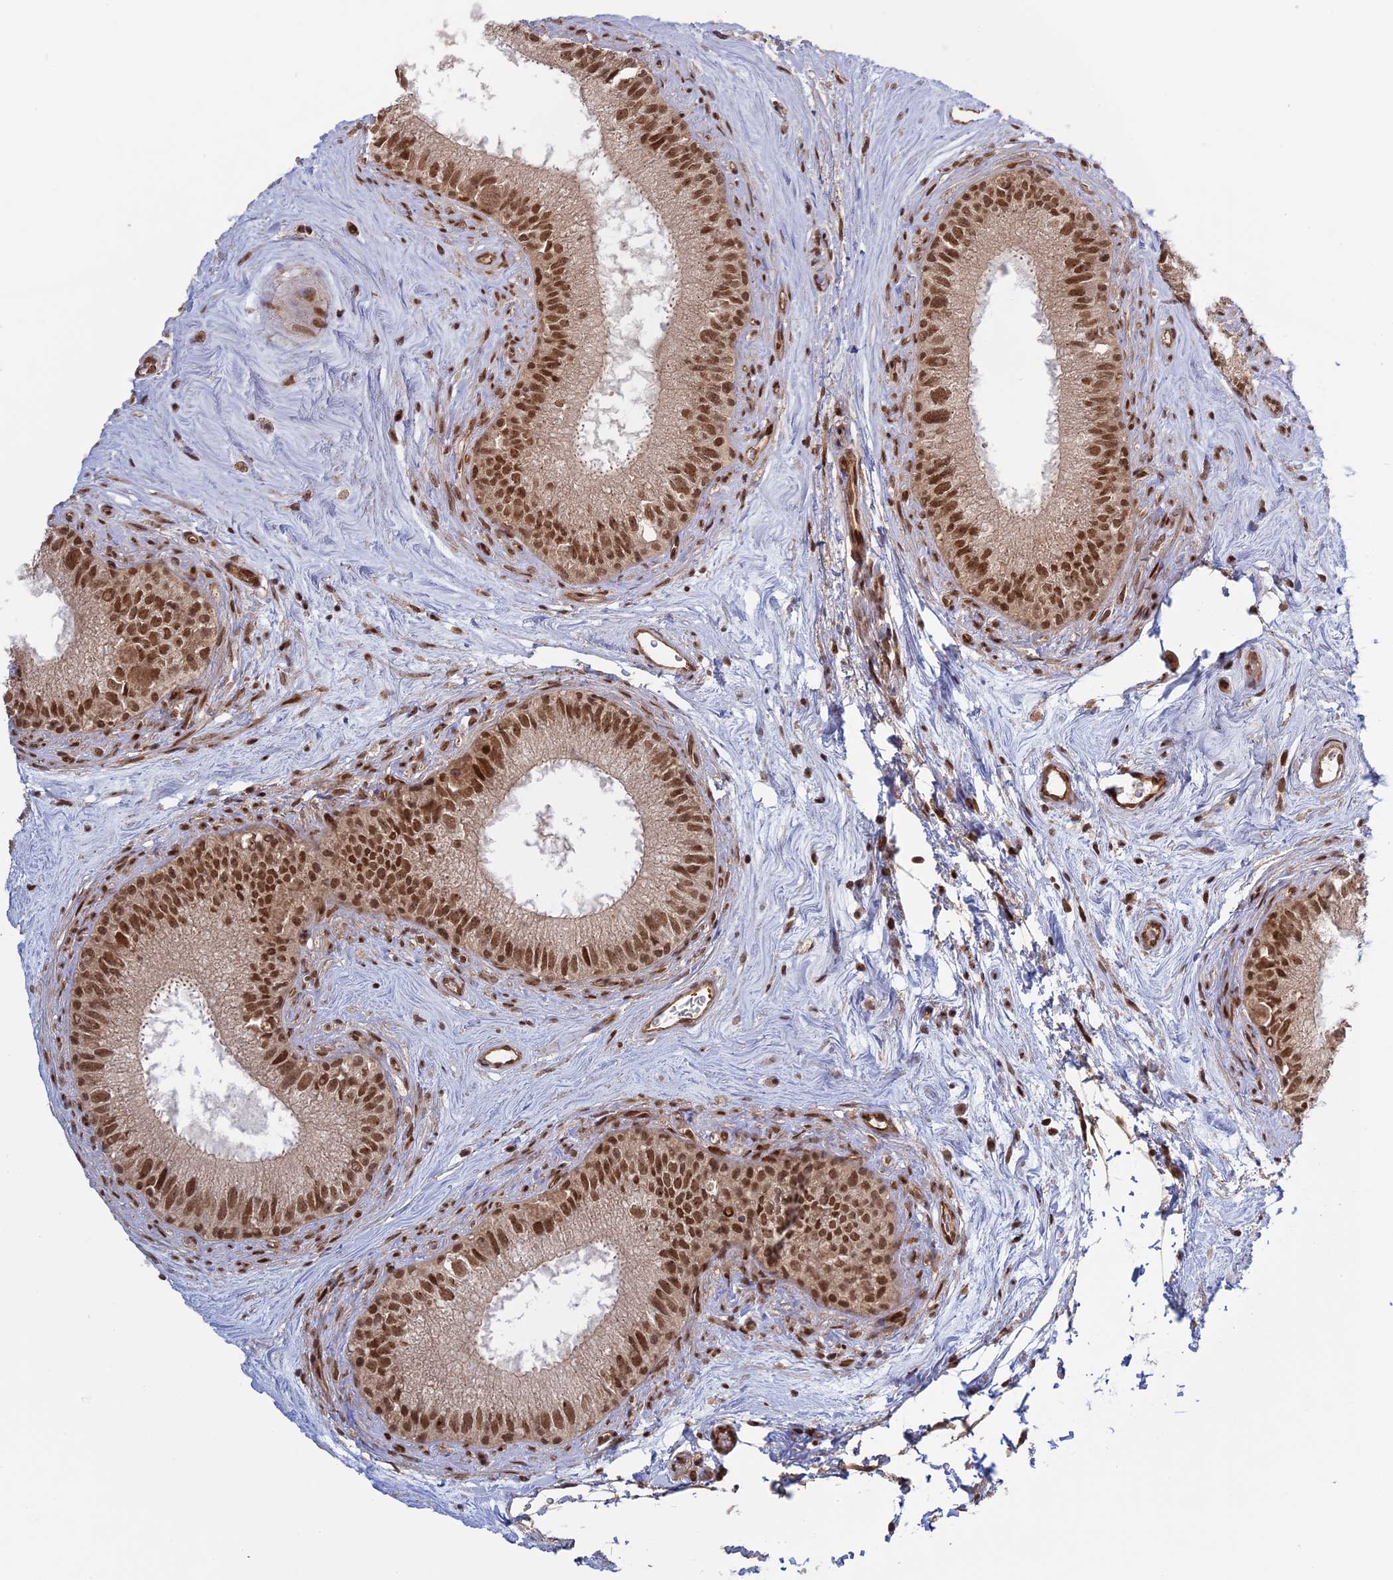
{"staining": {"intensity": "strong", "quantity": ">75%", "location": "nuclear"}, "tissue": "epididymis", "cell_type": "Glandular cells", "image_type": "normal", "snomed": [{"axis": "morphology", "description": "Normal tissue, NOS"}, {"axis": "topography", "description": "Epididymis"}], "caption": "Immunohistochemical staining of normal human epididymis reveals high levels of strong nuclear positivity in approximately >75% of glandular cells. Nuclei are stained in blue.", "gene": "PKIG", "patient": {"sex": "male", "age": 71}}